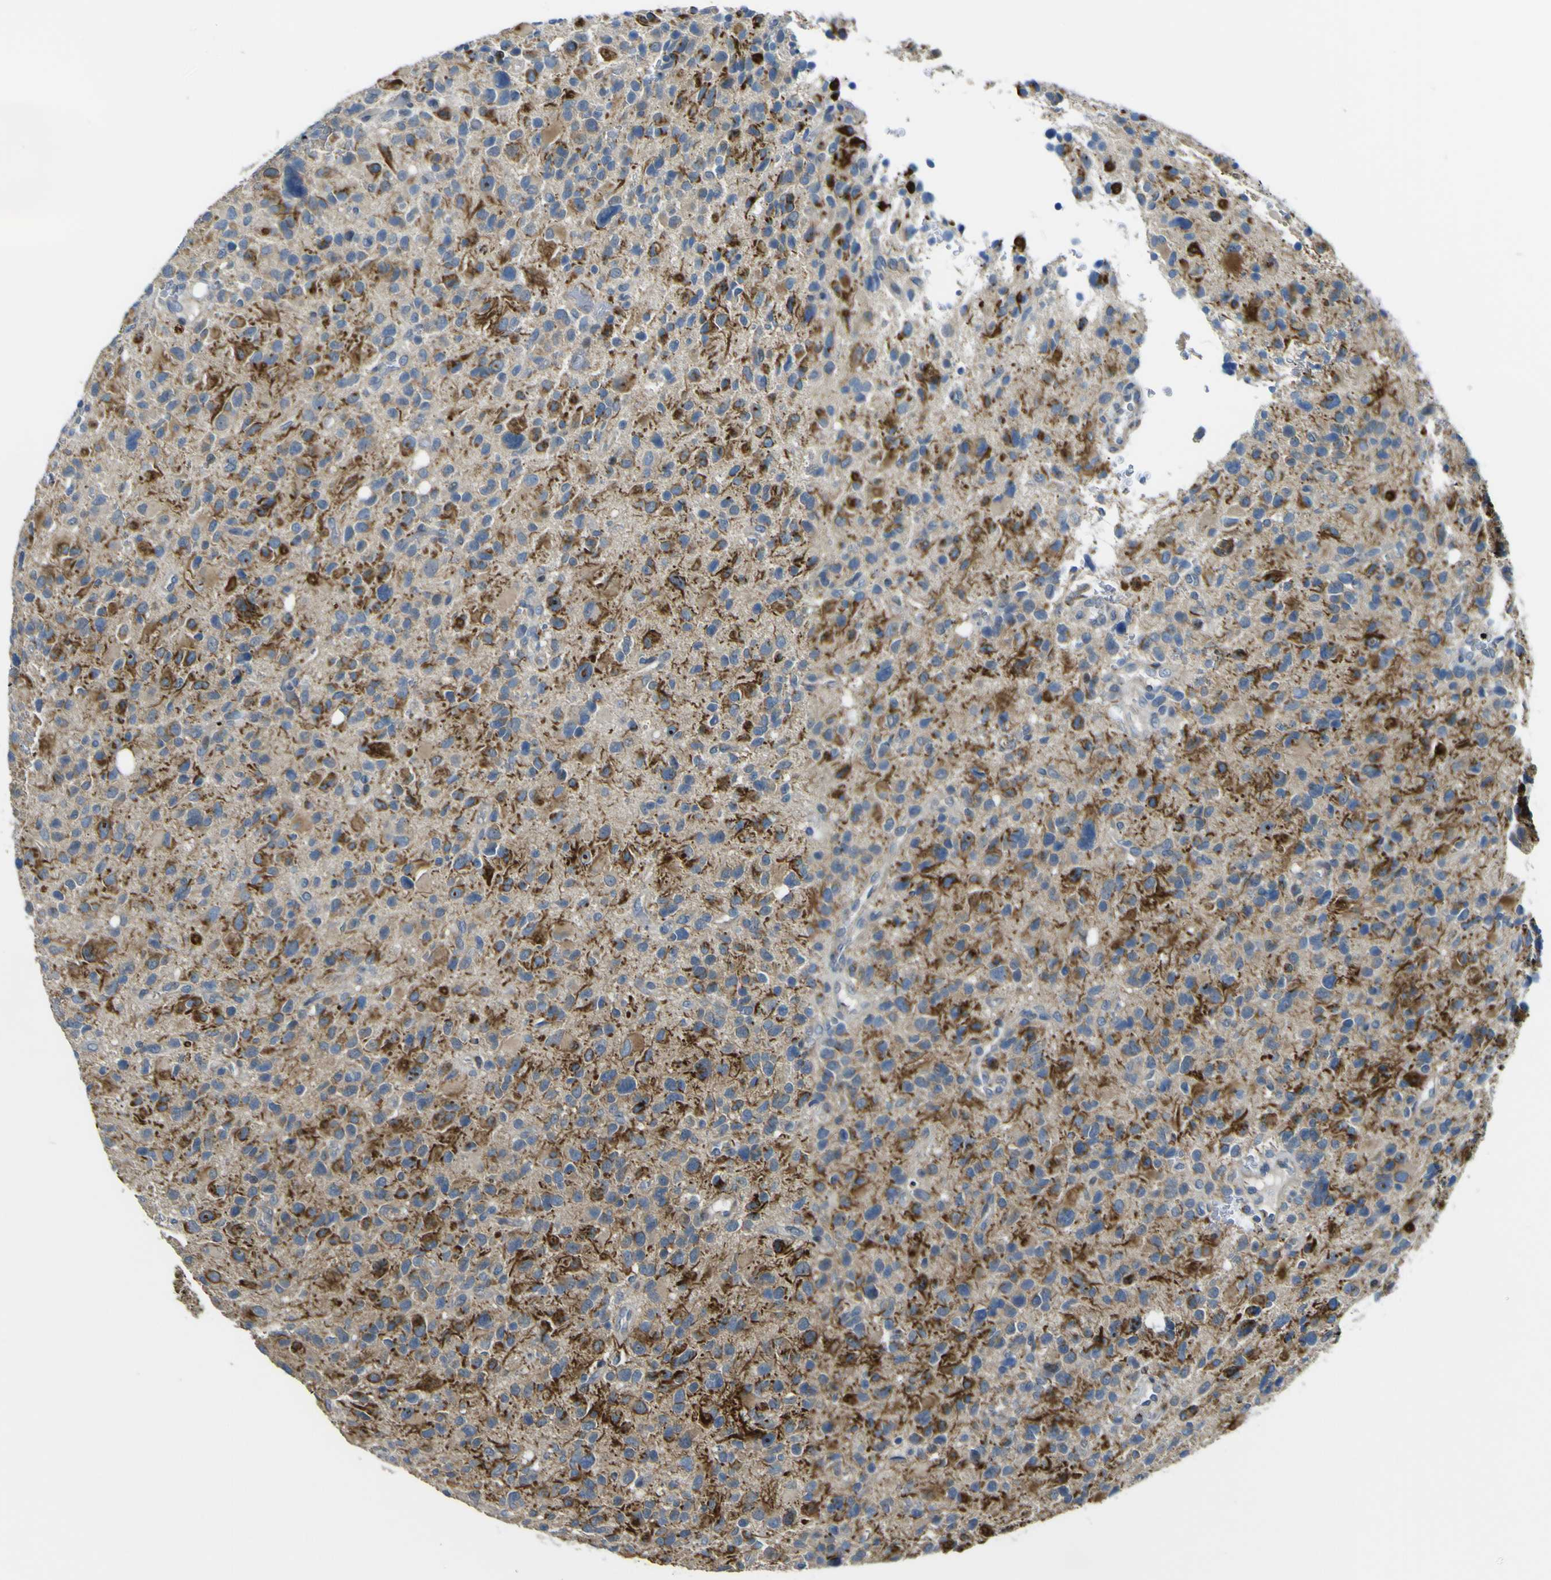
{"staining": {"intensity": "moderate", "quantity": "25%-75%", "location": "cytoplasmic/membranous"}, "tissue": "glioma", "cell_type": "Tumor cells", "image_type": "cancer", "snomed": [{"axis": "morphology", "description": "Glioma, malignant, High grade"}, {"axis": "topography", "description": "Brain"}], "caption": "Immunohistochemical staining of malignant high-grade glioma demonstrates medium levels of moderate cytoplasmic/membranous positivity in about 25%-75% of tumor cells.", "gene": "LBHD1", "patient": {"sex": "male", "age": 48}}